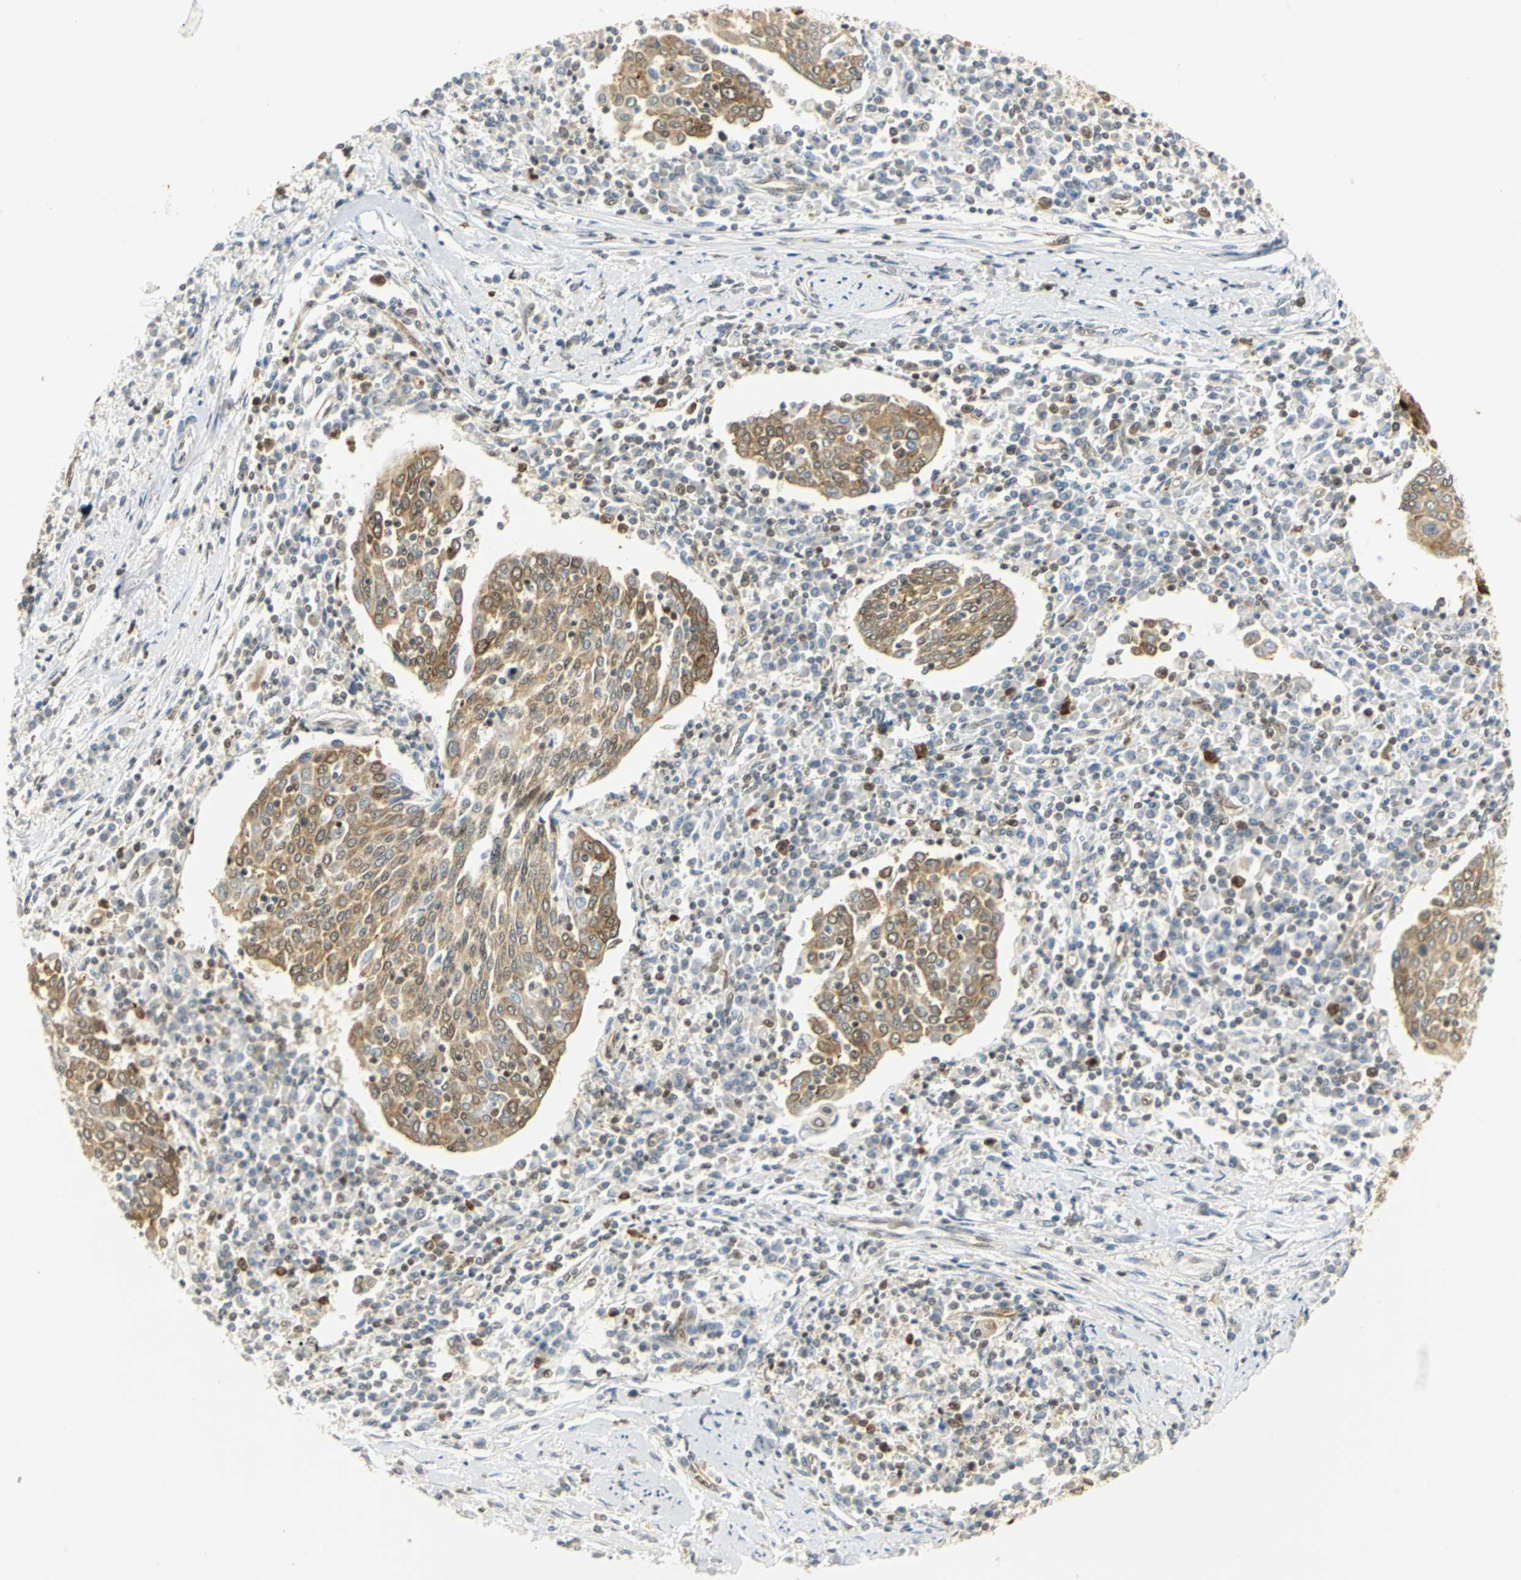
{"staining": {"intensity": "moderate", "quantity": "25%-75%", "location": "cytoplasmic/membranous,nuclear"}, "tissue": "cervical cancer", "cell_type": "Tumor cells", "image_type": "cancer", "snomed": [{"axis": "morphology", "description": "Squamous cell carcinoma, NOS"}, {"axis": "topography", "description": "Cervix"}], "caption": "Immunohistochemical staining of human cervical squamous cell carcinoma shows medium levels of moderate cytoplasmic/membranous and nuclear expression in approximately 25%-75% of tumor cells.", "gene": "DDX5", "patient": {"sex": "female", "age": 40}}